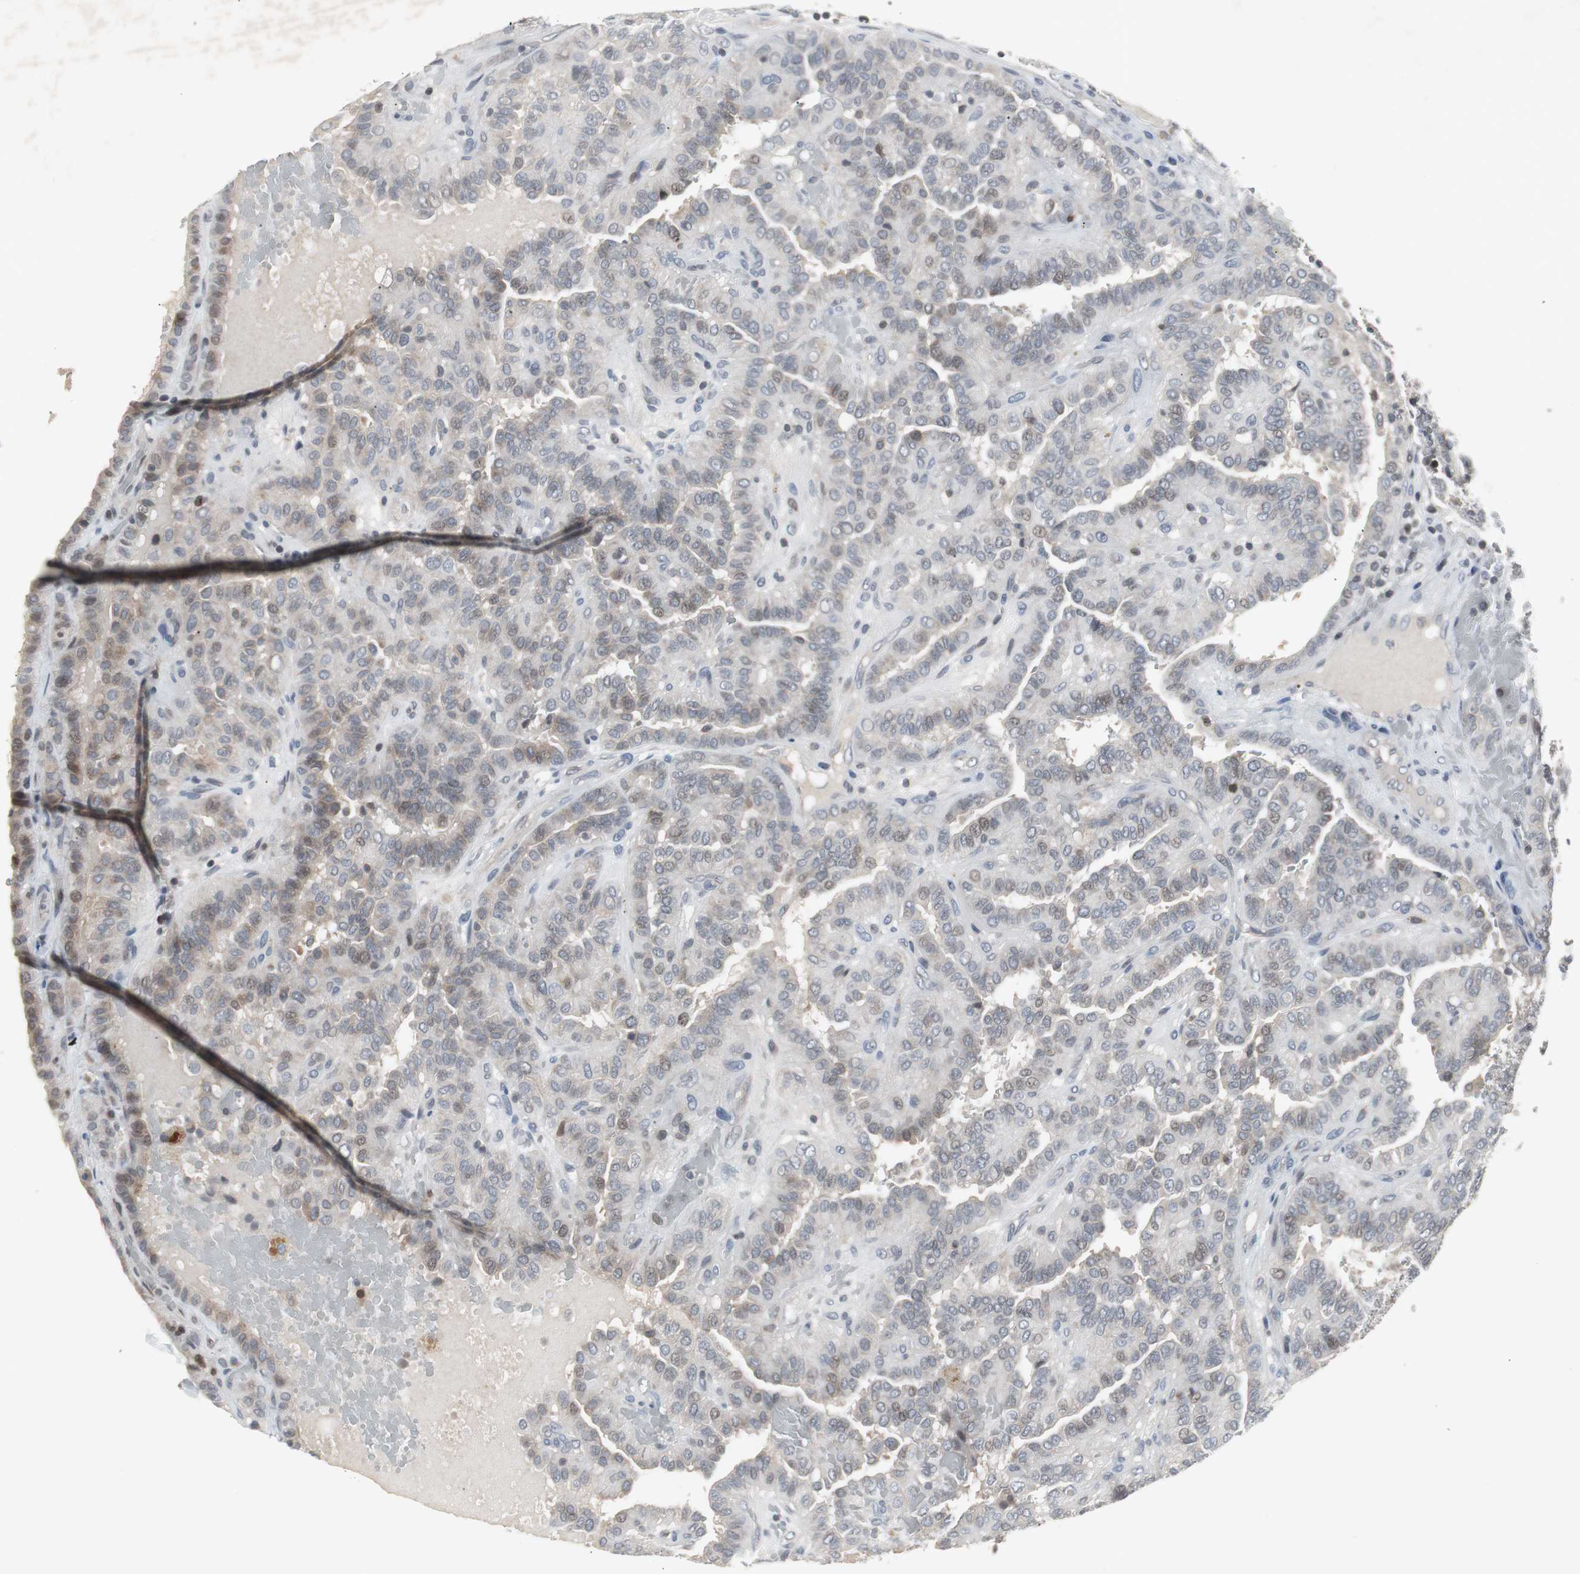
{"staining": {"intensity": "weak", "quantity": "<25%", "location": "cytoplasmic/membranous,nuclear"}, "tissue": "thyroid cancer", "cell_type": "Tumor cells", "image_type": "cancer", "snomed": [{"axis": "morphology", "description": "Papillary adenocarcinoma, NOS"}, {"axis": "topography", "description": "Thyroid gland"}], "caption": "A photomicrograph of human thyroid papillary adenocarcinoma is negative for staining in tumor cells.", "gene": "ZNF396", "patient": {"sex": "male", "age": 77}}